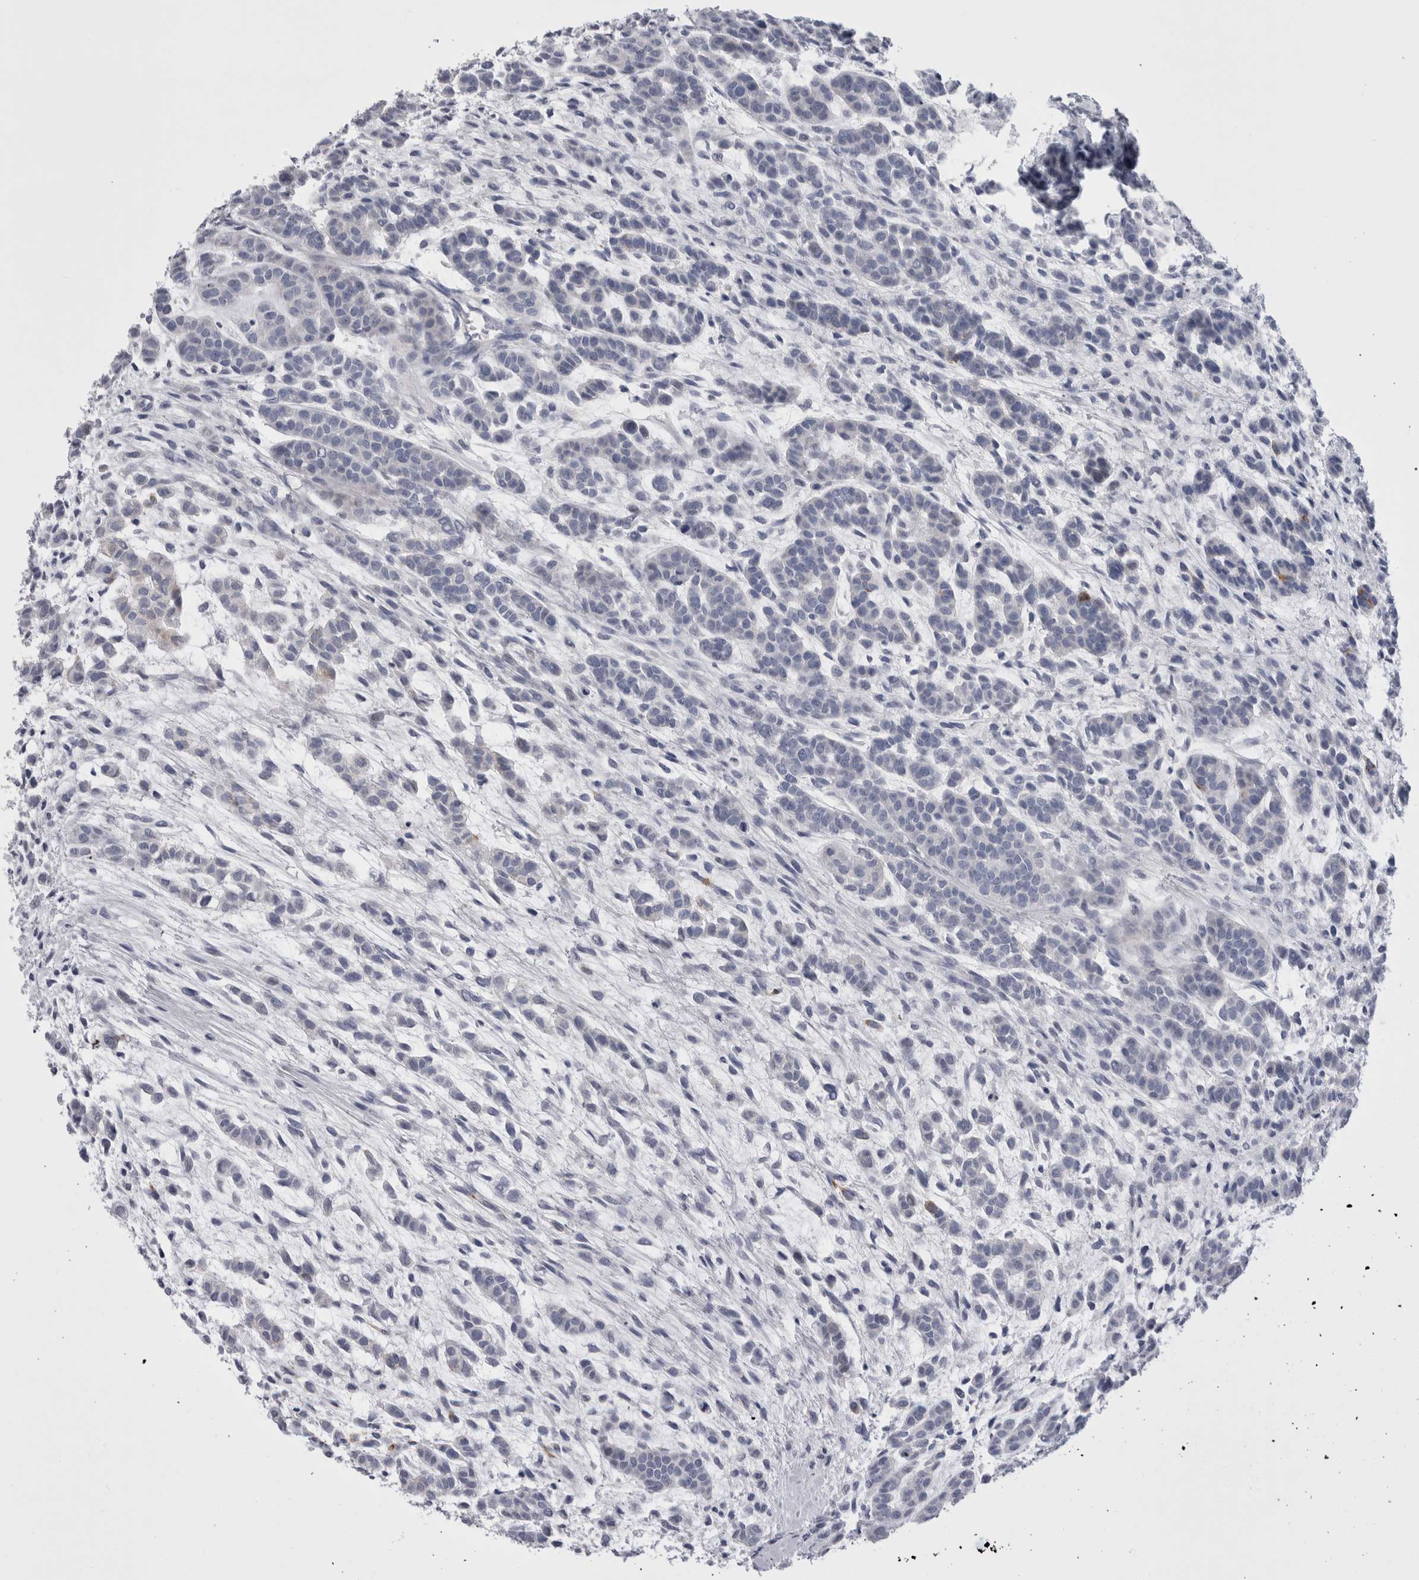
{"staining": {"intensity": "negative", "quantity": "none", "location": "none"}, "tissue": "head and neck cancer", "cell_type": "Tumor cells", "image_type": "cancer", "snomed": [{"axis": "morphology", "description": "Adenocarcinoma, NOS"}, {"axis": "morphology", "description": "Adenoma, NOS"}, {"axis": "topography", "description": "Head-Neck"}], "caption": "A histopathology image of head and neck adenocarcinoma stained for a protein reveals no brown staining in tumor cells.", "gene": "PWP2", "patient": {"sex": "female", "age": 55}}